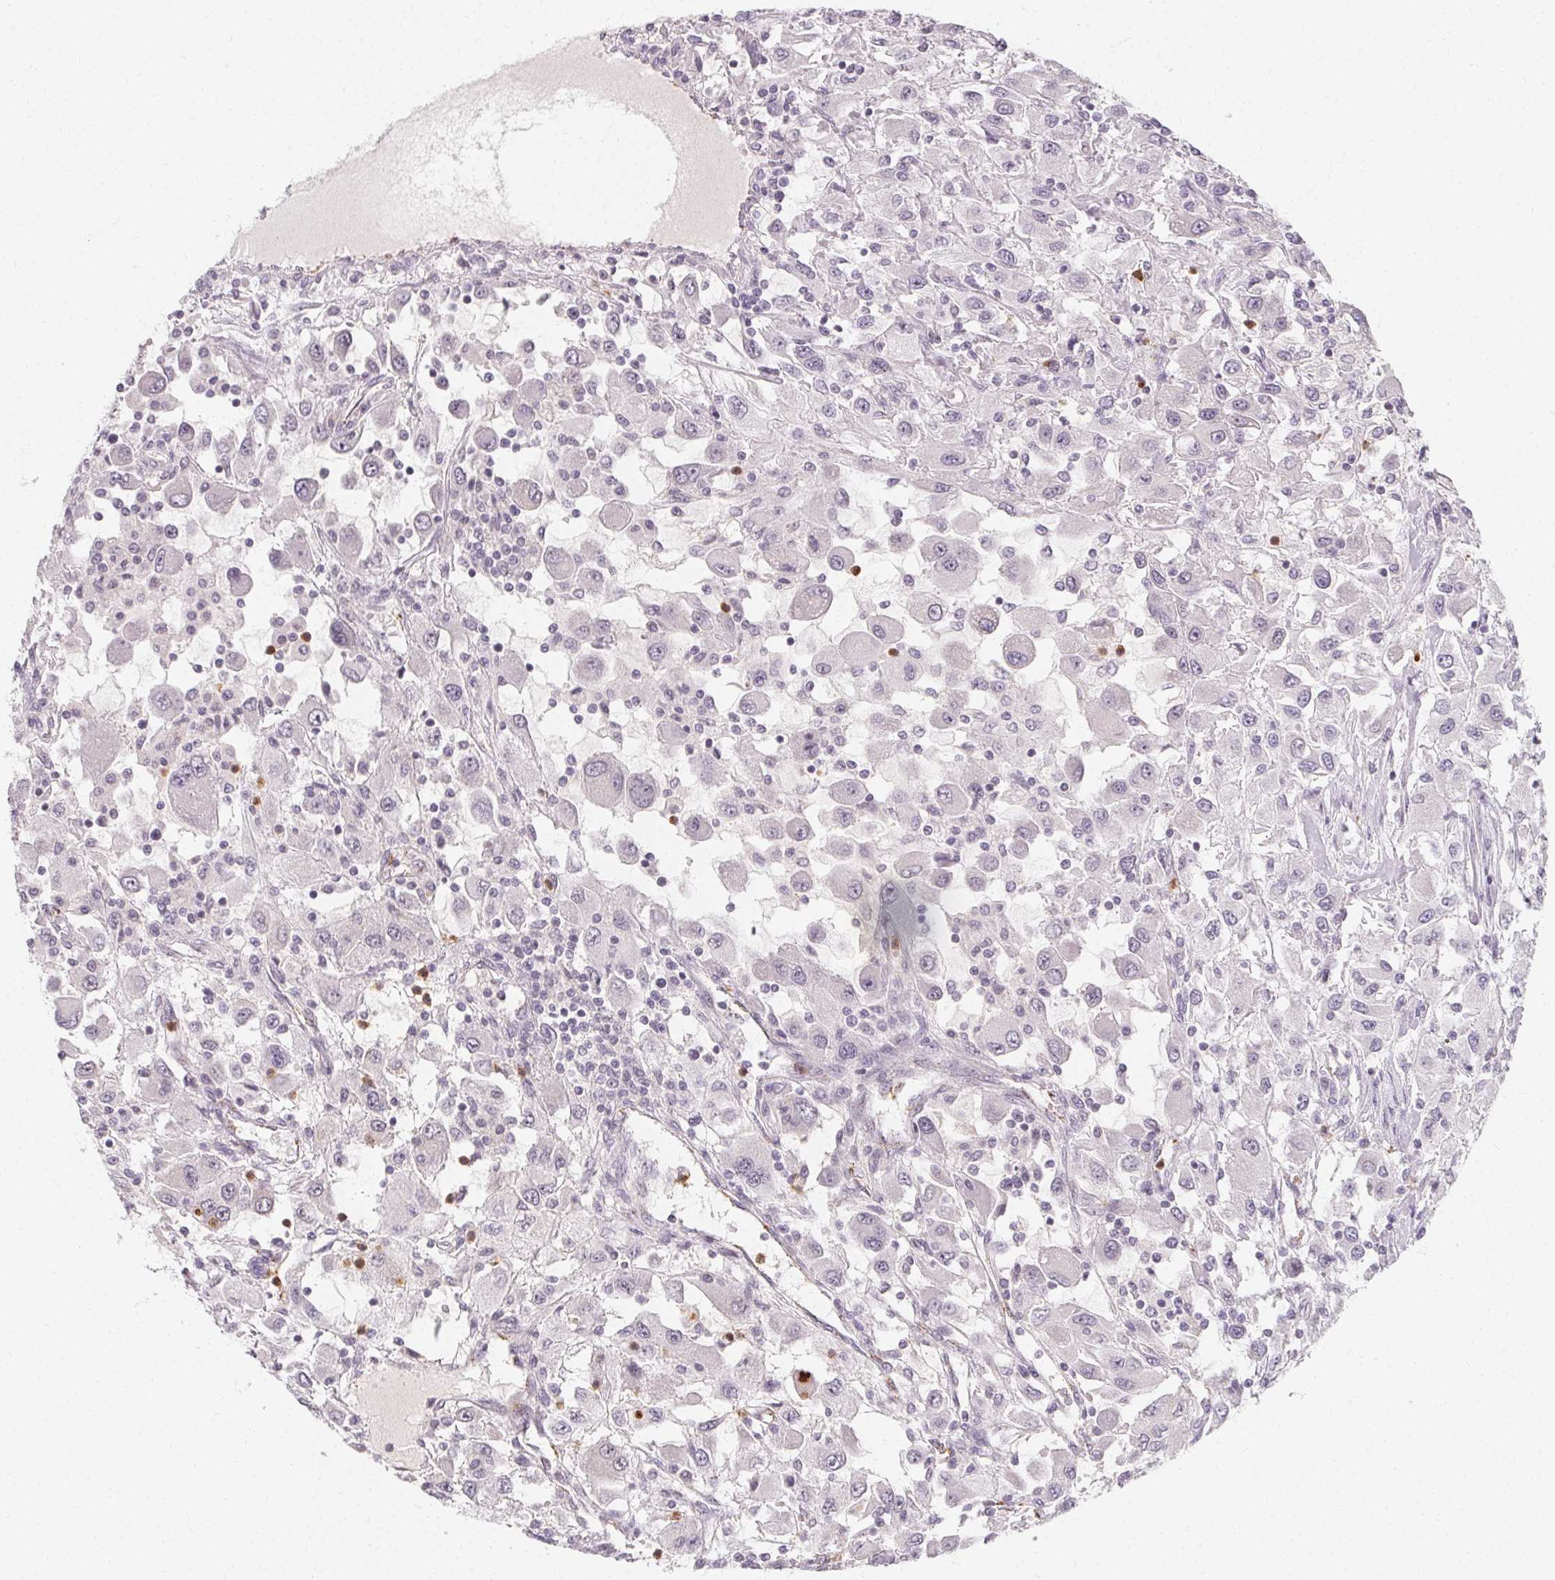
{"staining": {"intensity": "negative", "quantity": "none", "location": "none"}, "tissue": "renal cancer", "cell_type": "Tumor cells", "image_type": "cancer", "snomed": [{"axis": "morphology", "description": "Adenocarcinoma, NOS"}, {"axis": "topography", "description": "Kidney"}], "caption": "IHC of renal cancer demonstrates no expression in tumor cells. The staining is performed using DAB (3,3'-diaminobenzidine) brown chromogen with nuclei counter-stained in using hematoxylin.", "gene": "CLCNKB", "patient": {"sex": "female", "age": 67}}